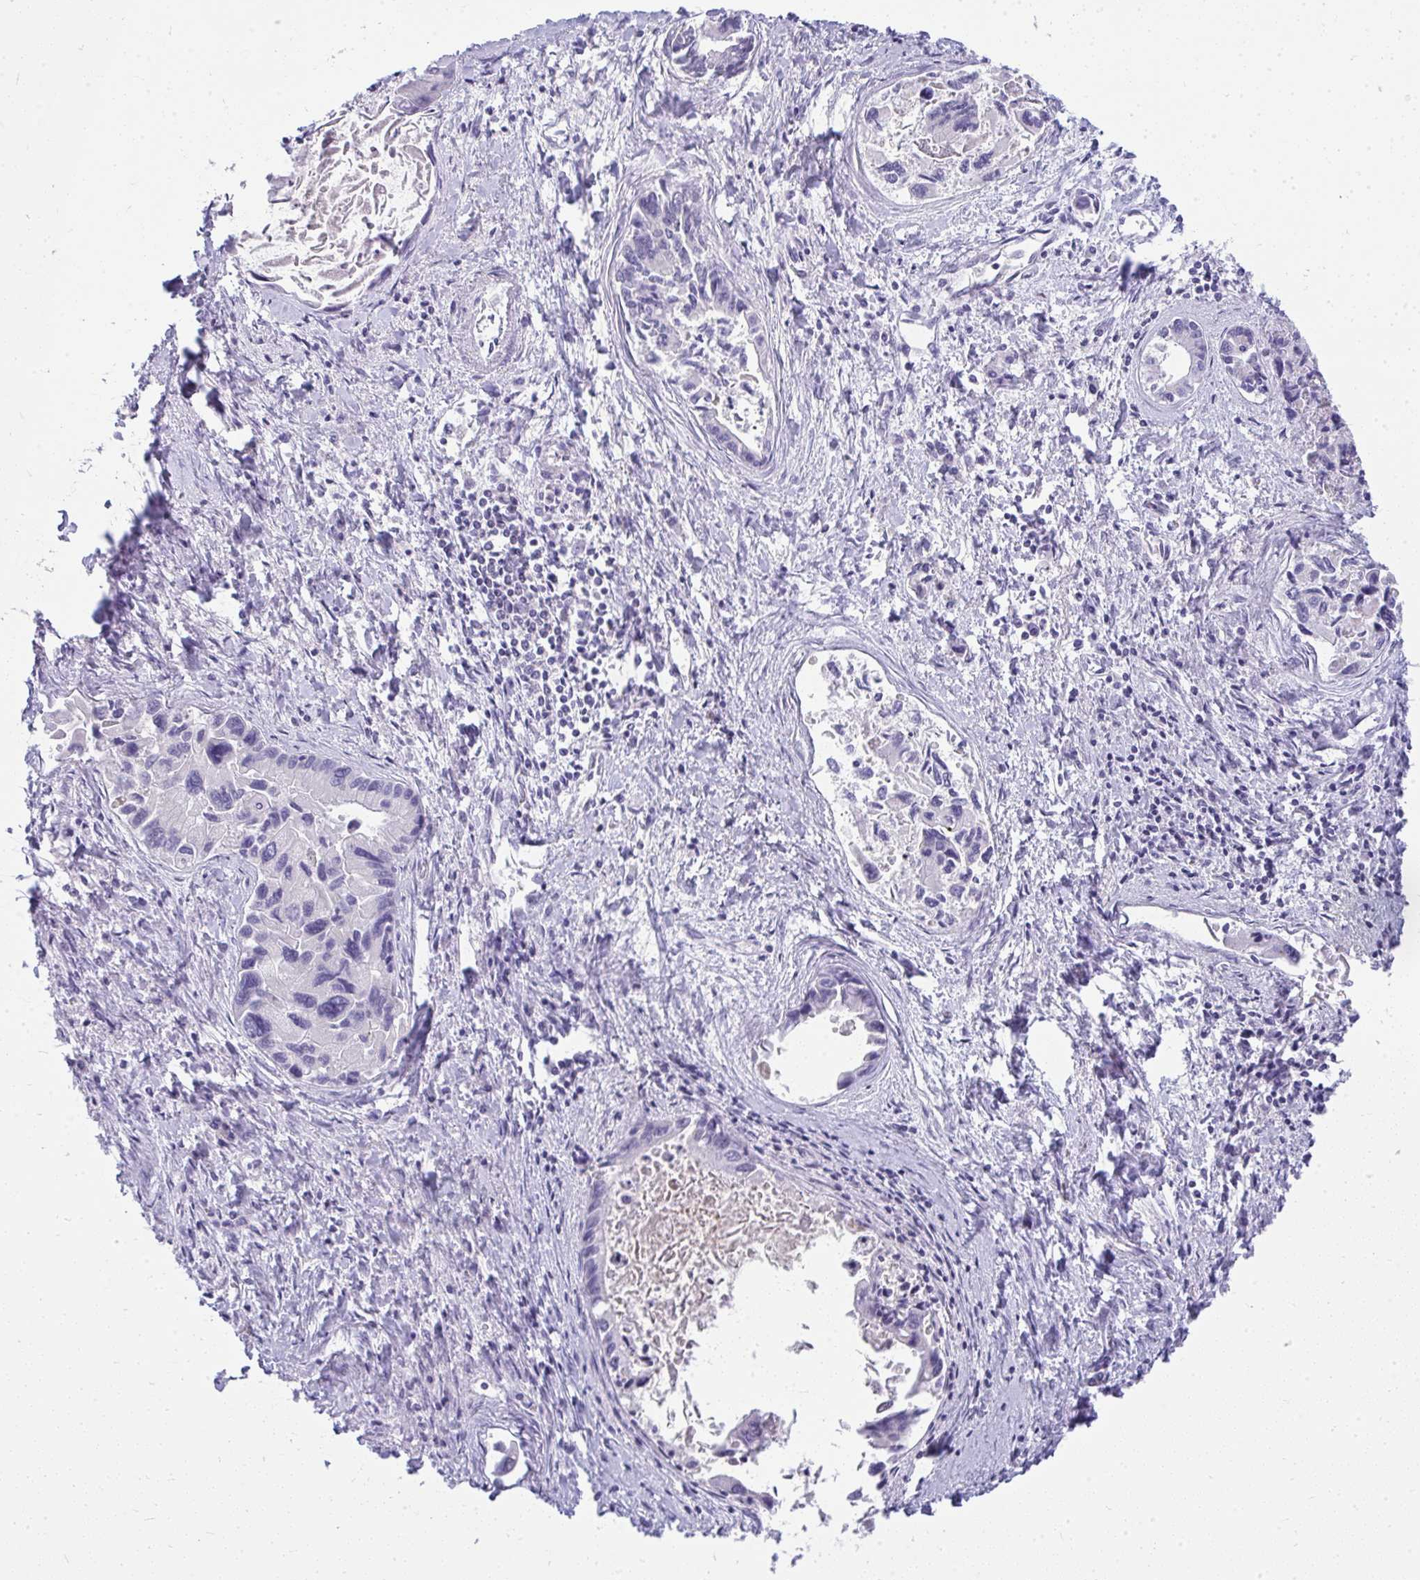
{"staining": {"intensity": "negative", "quantity": "none", "location": "none"}, "tissue": "liver cancer", "cell_type": "Tumor cells", "image_type": "cancer", "snomed": [{"axis": "morphology", "description": "Cholangiocarcinoma"}, {"axis": "topography", "description": "Liver"}], "caption": "DAB immunohistochemical staining of liver cancer displays no significant expression in tumor cells.", "gene": "VPS4B", "patient": {"sex": "male", "age": 66}}